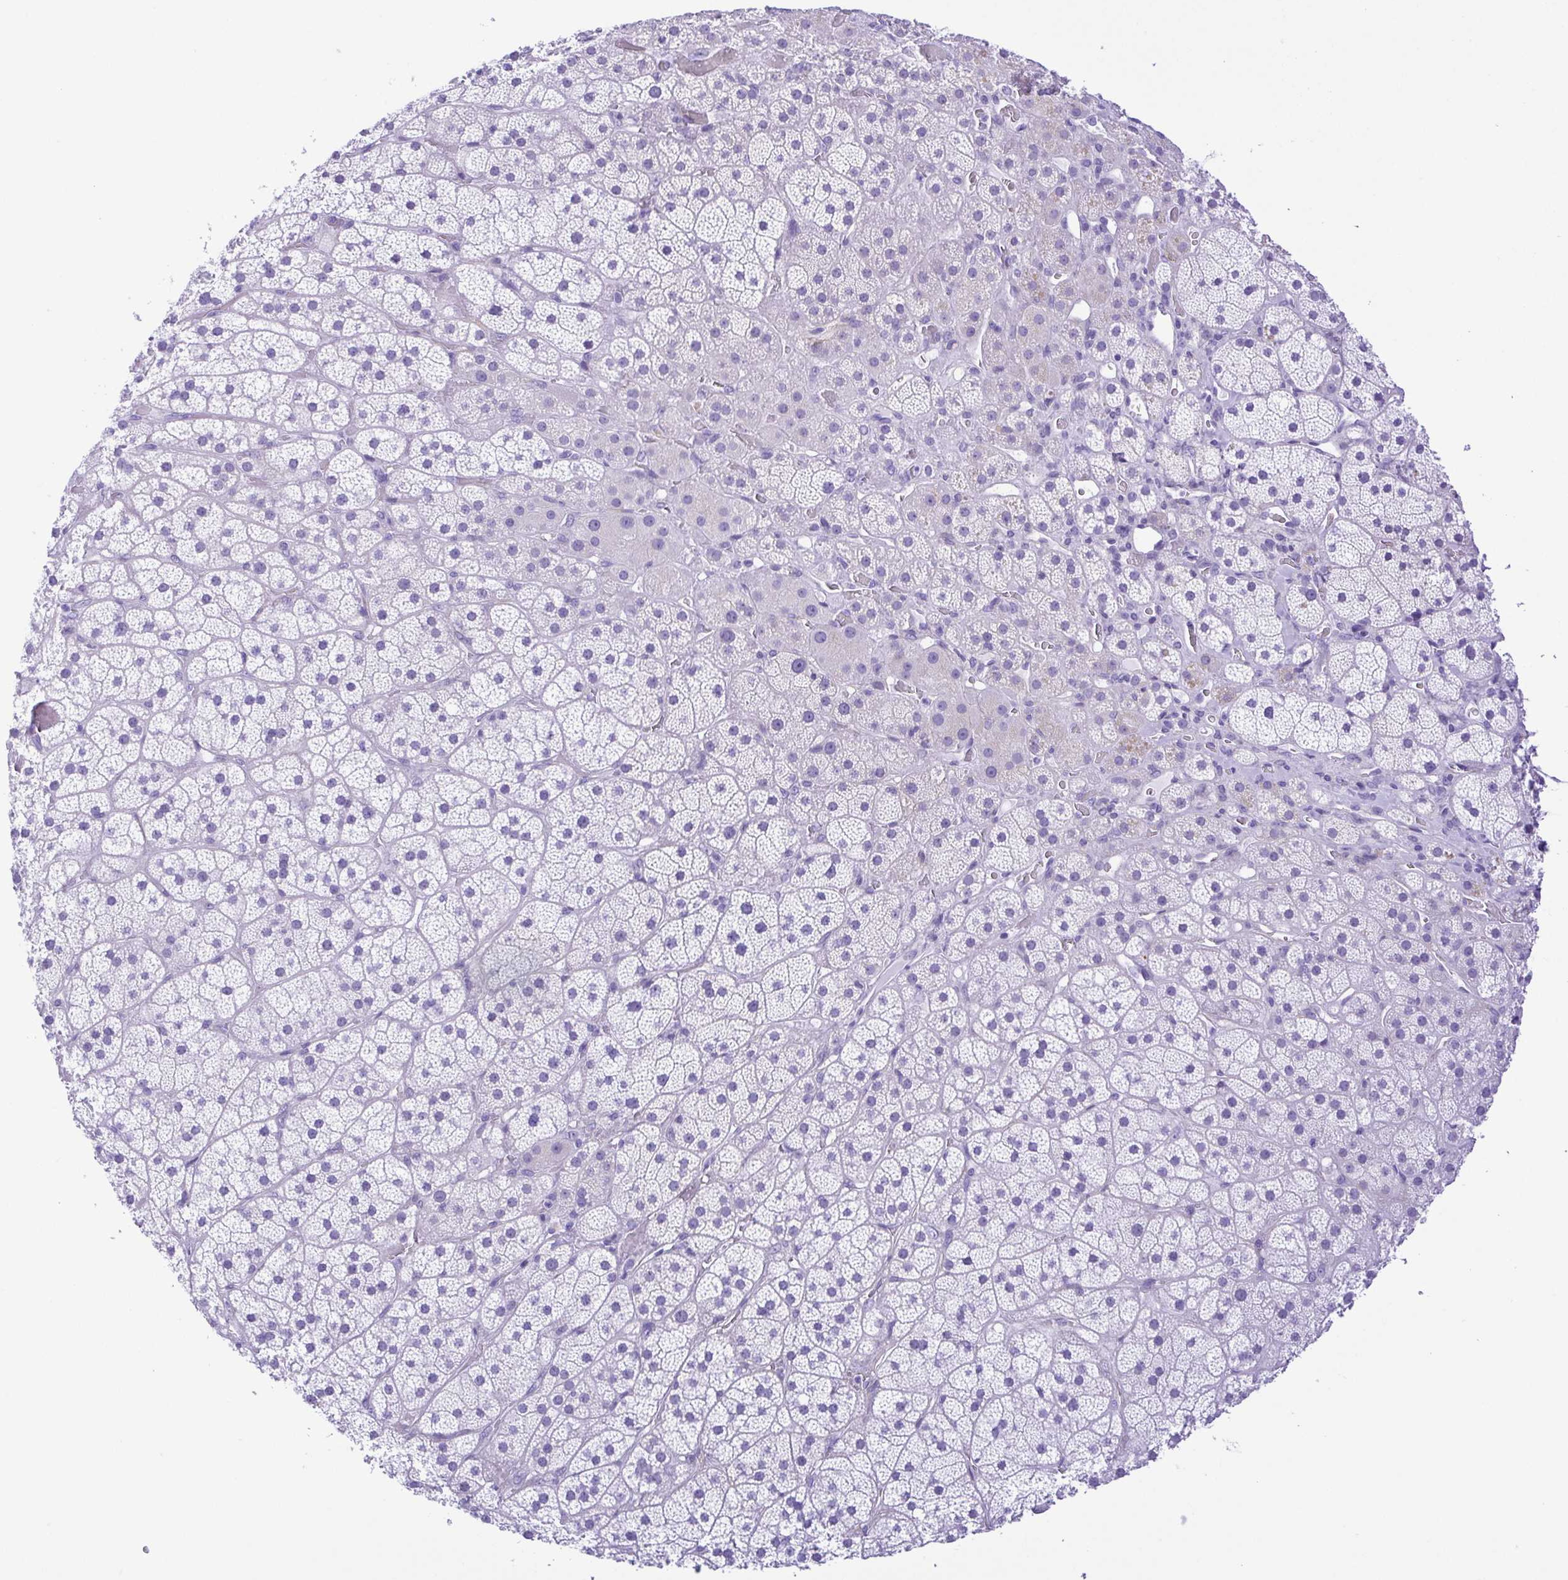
{"staining": {"intensity": "negative", "quantity": "none", "location": "none"}, "tissue": "adrenal gland", "cell_type": "Glandular cells", "image_type": "normal", "snomed": [{"axis": "morphology", "description": "Normal tissue, NOS"}, {"axis": "topography", "description": "Adrenal gland"}], "caption": "High magnification brightfield microscopy of normal adrenal gland stained with DAB (brown) and counterstained with hematoxylin (blue): glandular cells show no significant positivity. Nuclei are stained in blue.", "gene": "PAK3", "patient": {"sex": "male", "age": 57}}